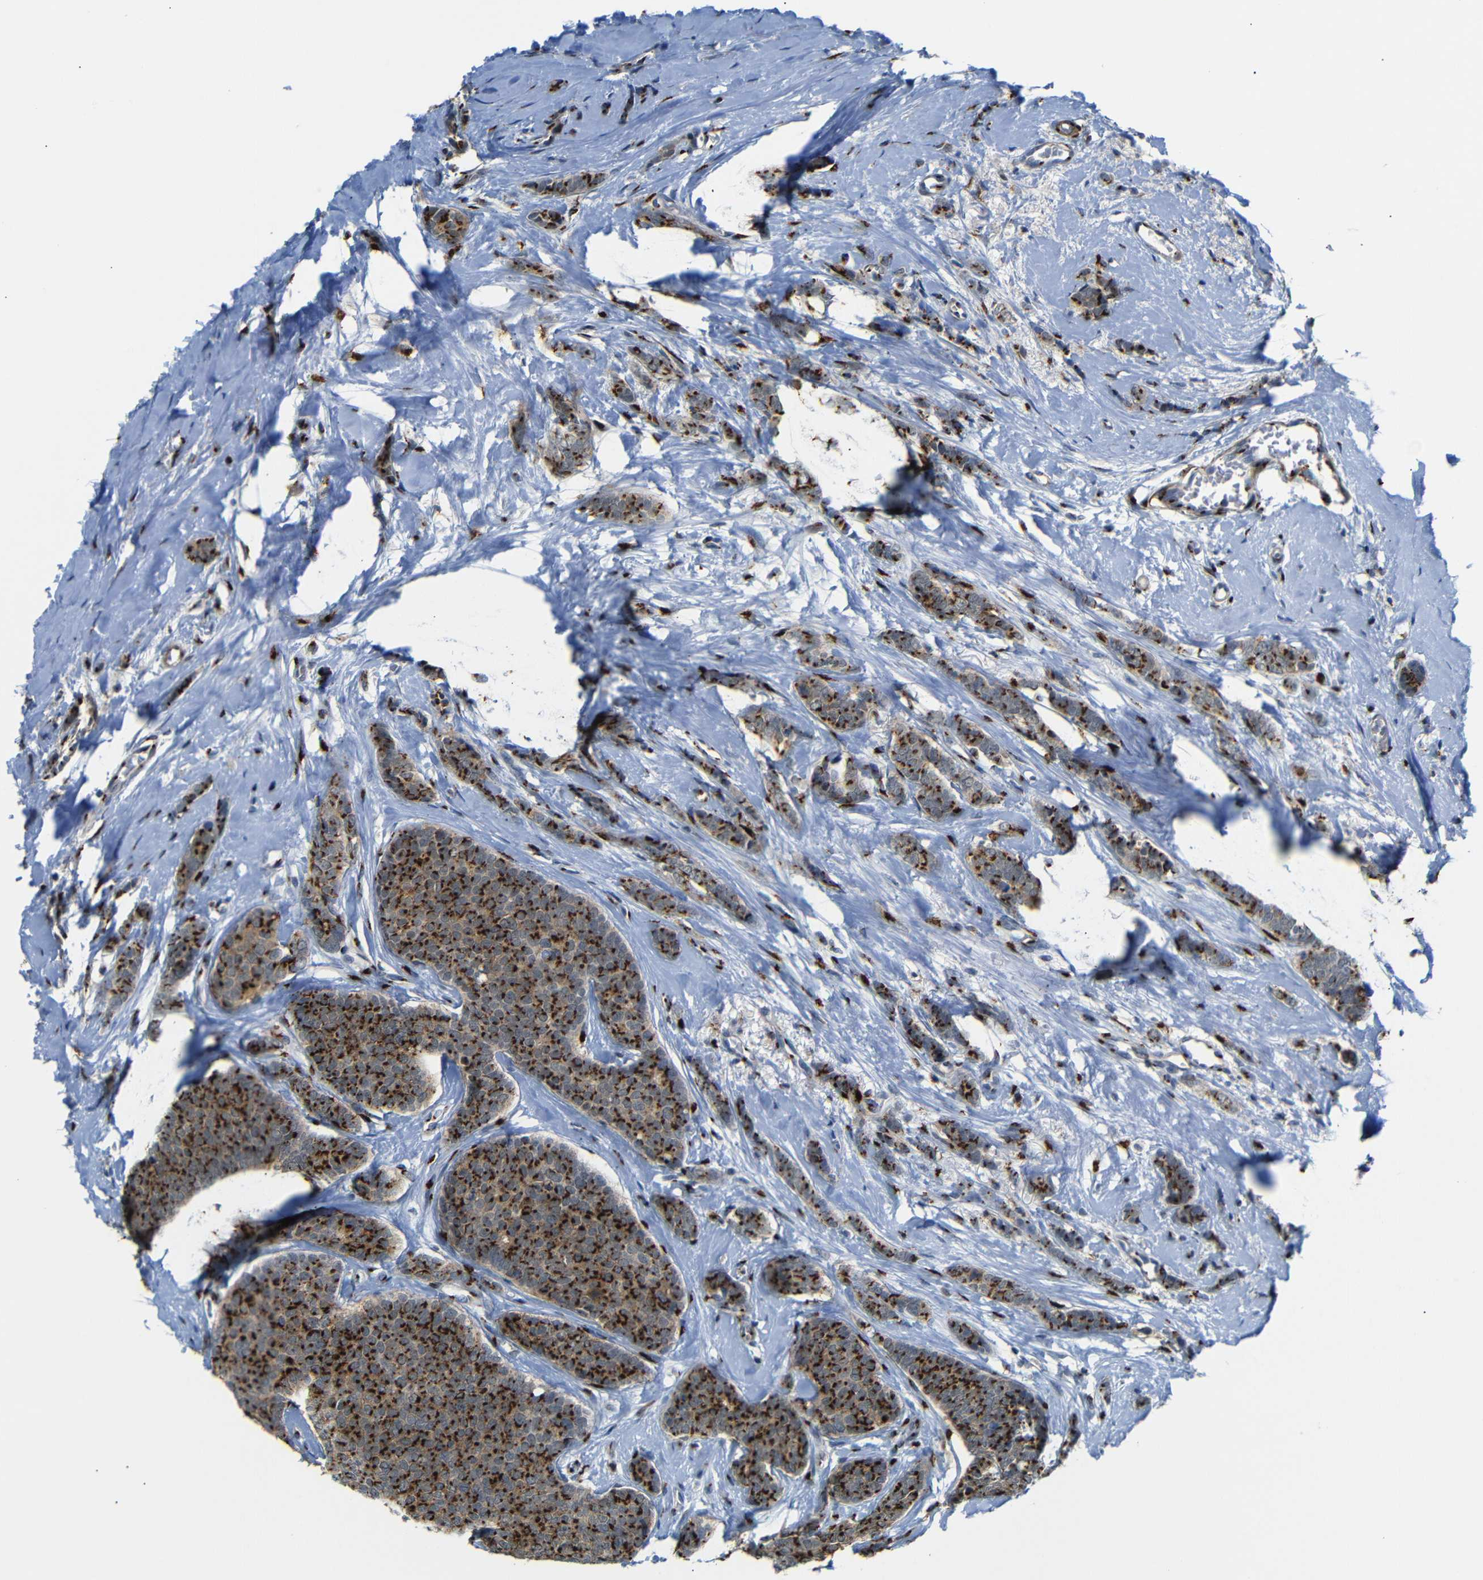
{"staining": {"intensity": "strong", "quantity": ">75%", "location": "cytoplasmic/membranous"}, "tissue": "breast cancer", "cell_type": "Tumor cells", "image_type": "cancer", "snomed": [{"axis": "morphology", "description": "Lobular carcinoma"}, {"axis": "topography", "description": "Skin"}, {"axis": "topography", "description": "Breast"}], "caption": "Protein staining exhibits strong cytoplasmic/membranous expression in approximately >75% of tumor cells in breast cancer. Nuclei are stained in blue.", "gene": "TGOLN2", "patient": {"sex": "female", "age": 46}}